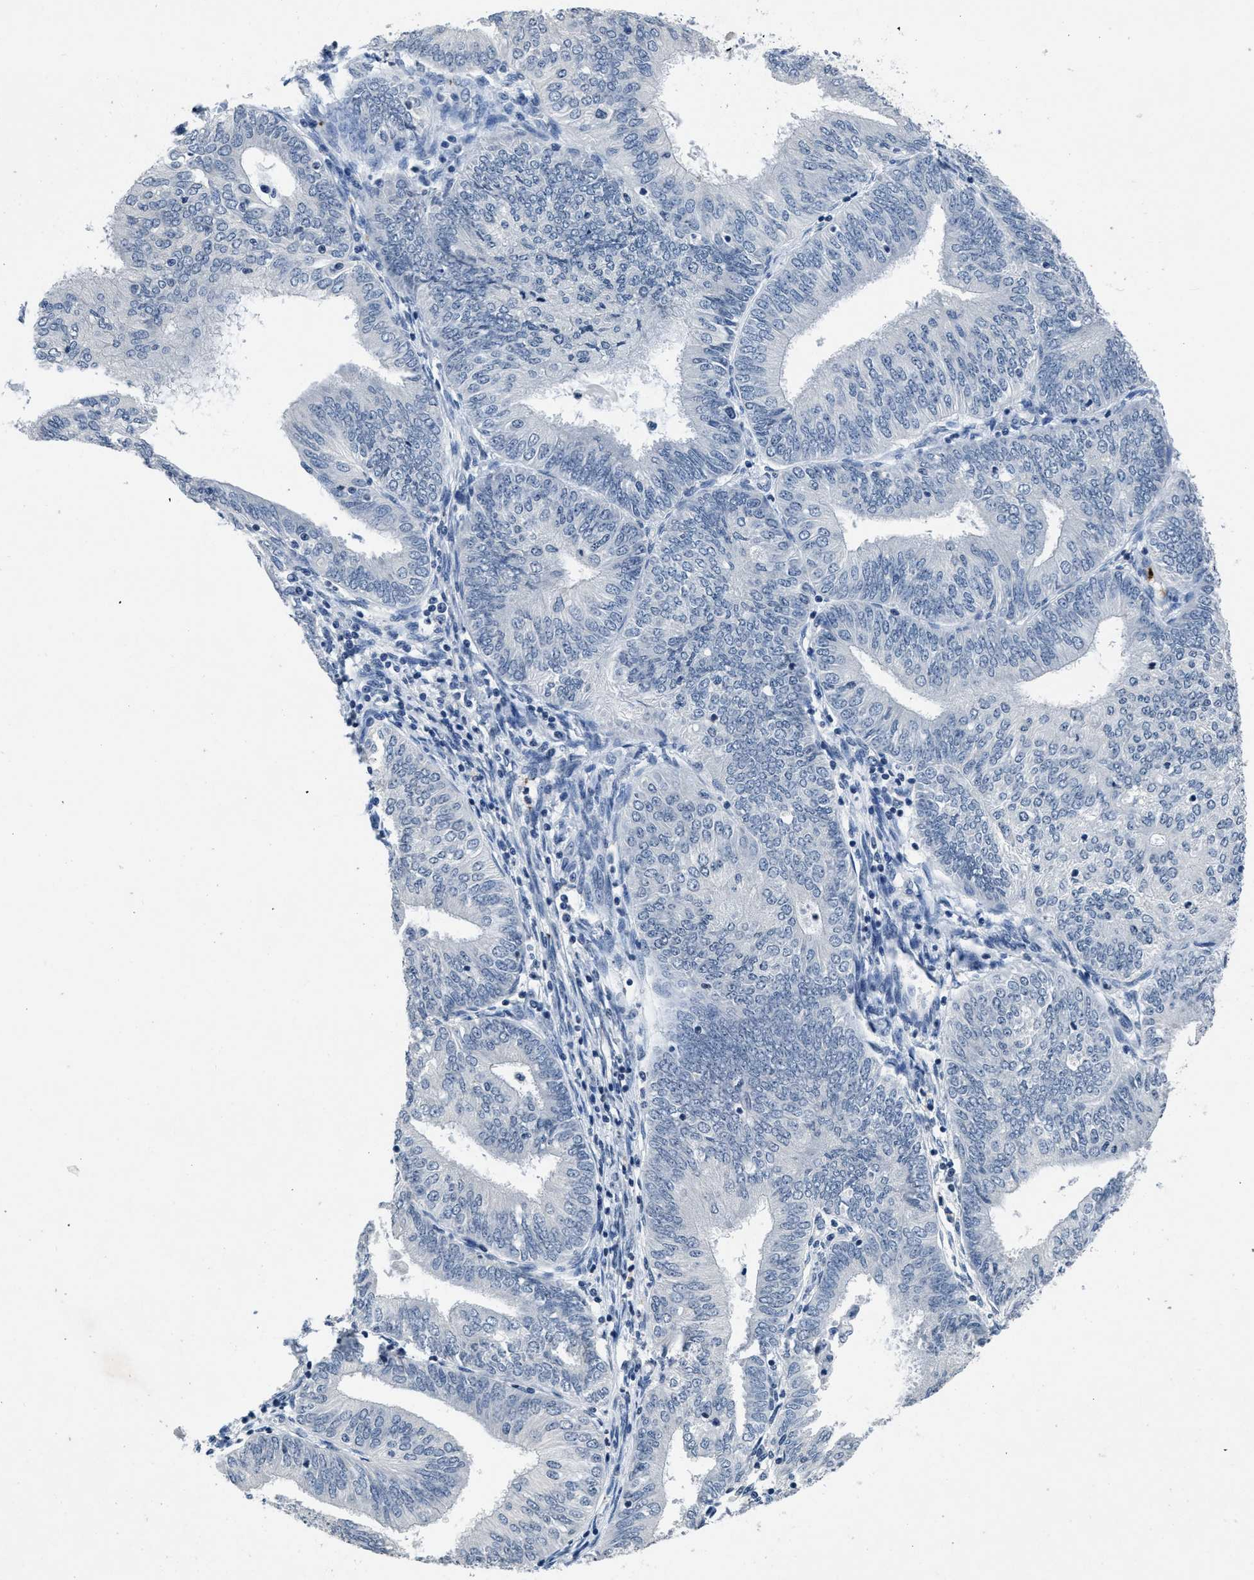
{"staining": {"intensity": "negative", "quantity": "none", "location": "none"}, "tissue": "endometrial cancer", "cell_type": "Tumor cells", "image_type": "cancer", "snomed": [{"axis": "morphology", "description": "Adenocarcinoma, NOS"}, {"axis": "topography", "description": "Endometrium"}], "caption": "High magnification brightfield microscopy of endometrial cancer (adenocarcinoma) stained with DAB (3,3'-diaminobenzidine) (brown) and counterstained with hematoxylin (blue): tumor cells show no significant expression.", "gene": "ITGA2B", "patient": {"sex": "female", "age": 58}}